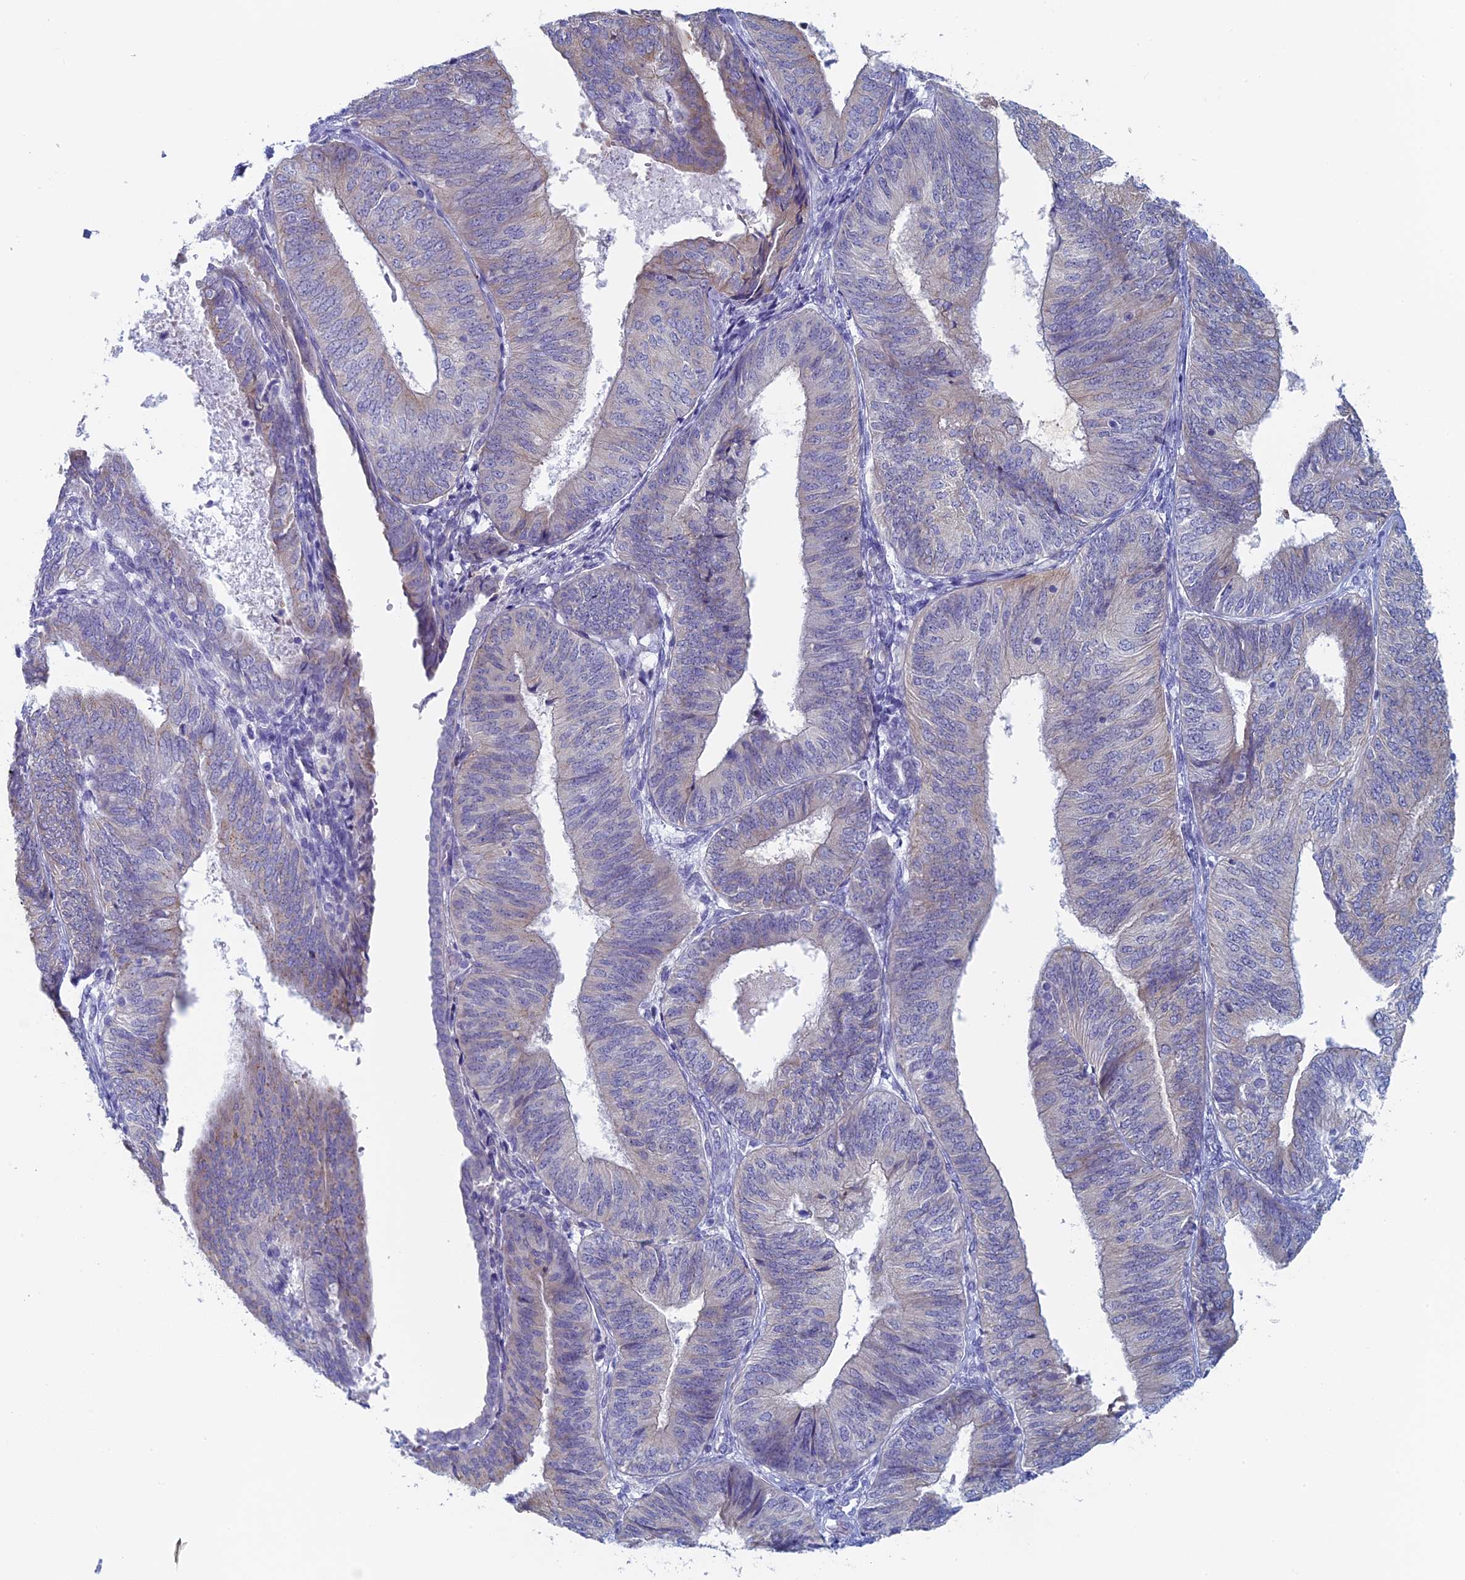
{"staining": {"intensity": "negative", "quantity": "none", "location": "none"}, "tissue": "endometrial cancer", "cell_type": "Tumor cells", "image_type": "cancer", "snomed": [{"axis": "morphology", "description": "Adenocarcinoma, NOS"}, {"axis": "topography", "description": "Endometrium"}], "caption": "High power microscopy photomicrograph of an immunohistochemistry histopathology image of endometrial cancer, revealing no significant expression in tumor cells.", "gene": "MAGEB6", "patient": {"sex": "female", "age": 58}}